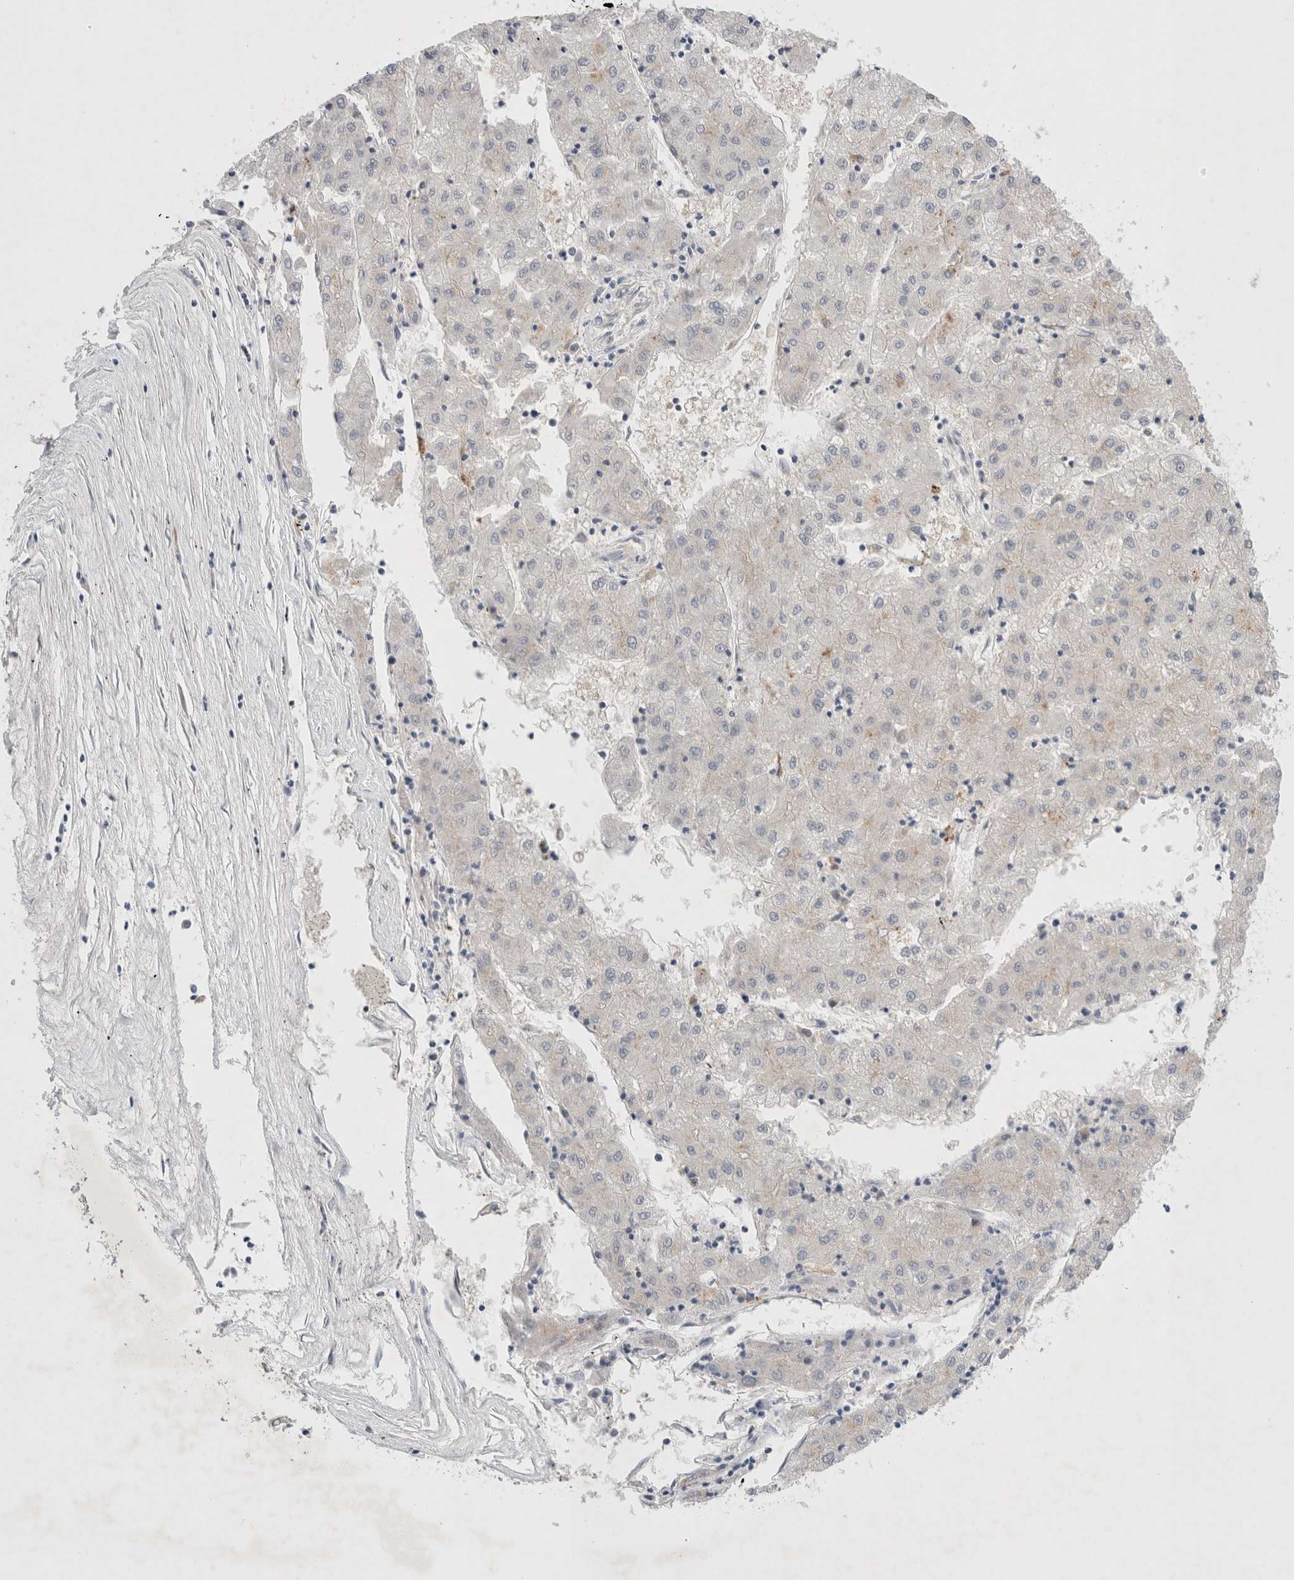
{"staining": {"intensity": "negative", "quantity": "none", "location": "none"}, "tissue": "liver cancer", "cell_type": "Tumor cells", "image_type": "cancer", "snomed": [{"axis": "morphology", "description": "Carcinoma, Hepatocellular, NOS"}, {"axis": "topography", "description": "Liver"}], "caption": "Immunohistochemical staining of liver cancer (hepatocellular carcinoma) shows no significant staining in tumor cells.", "gene": "WIPF2", "patient": {"sex": "male", "age": 72}}